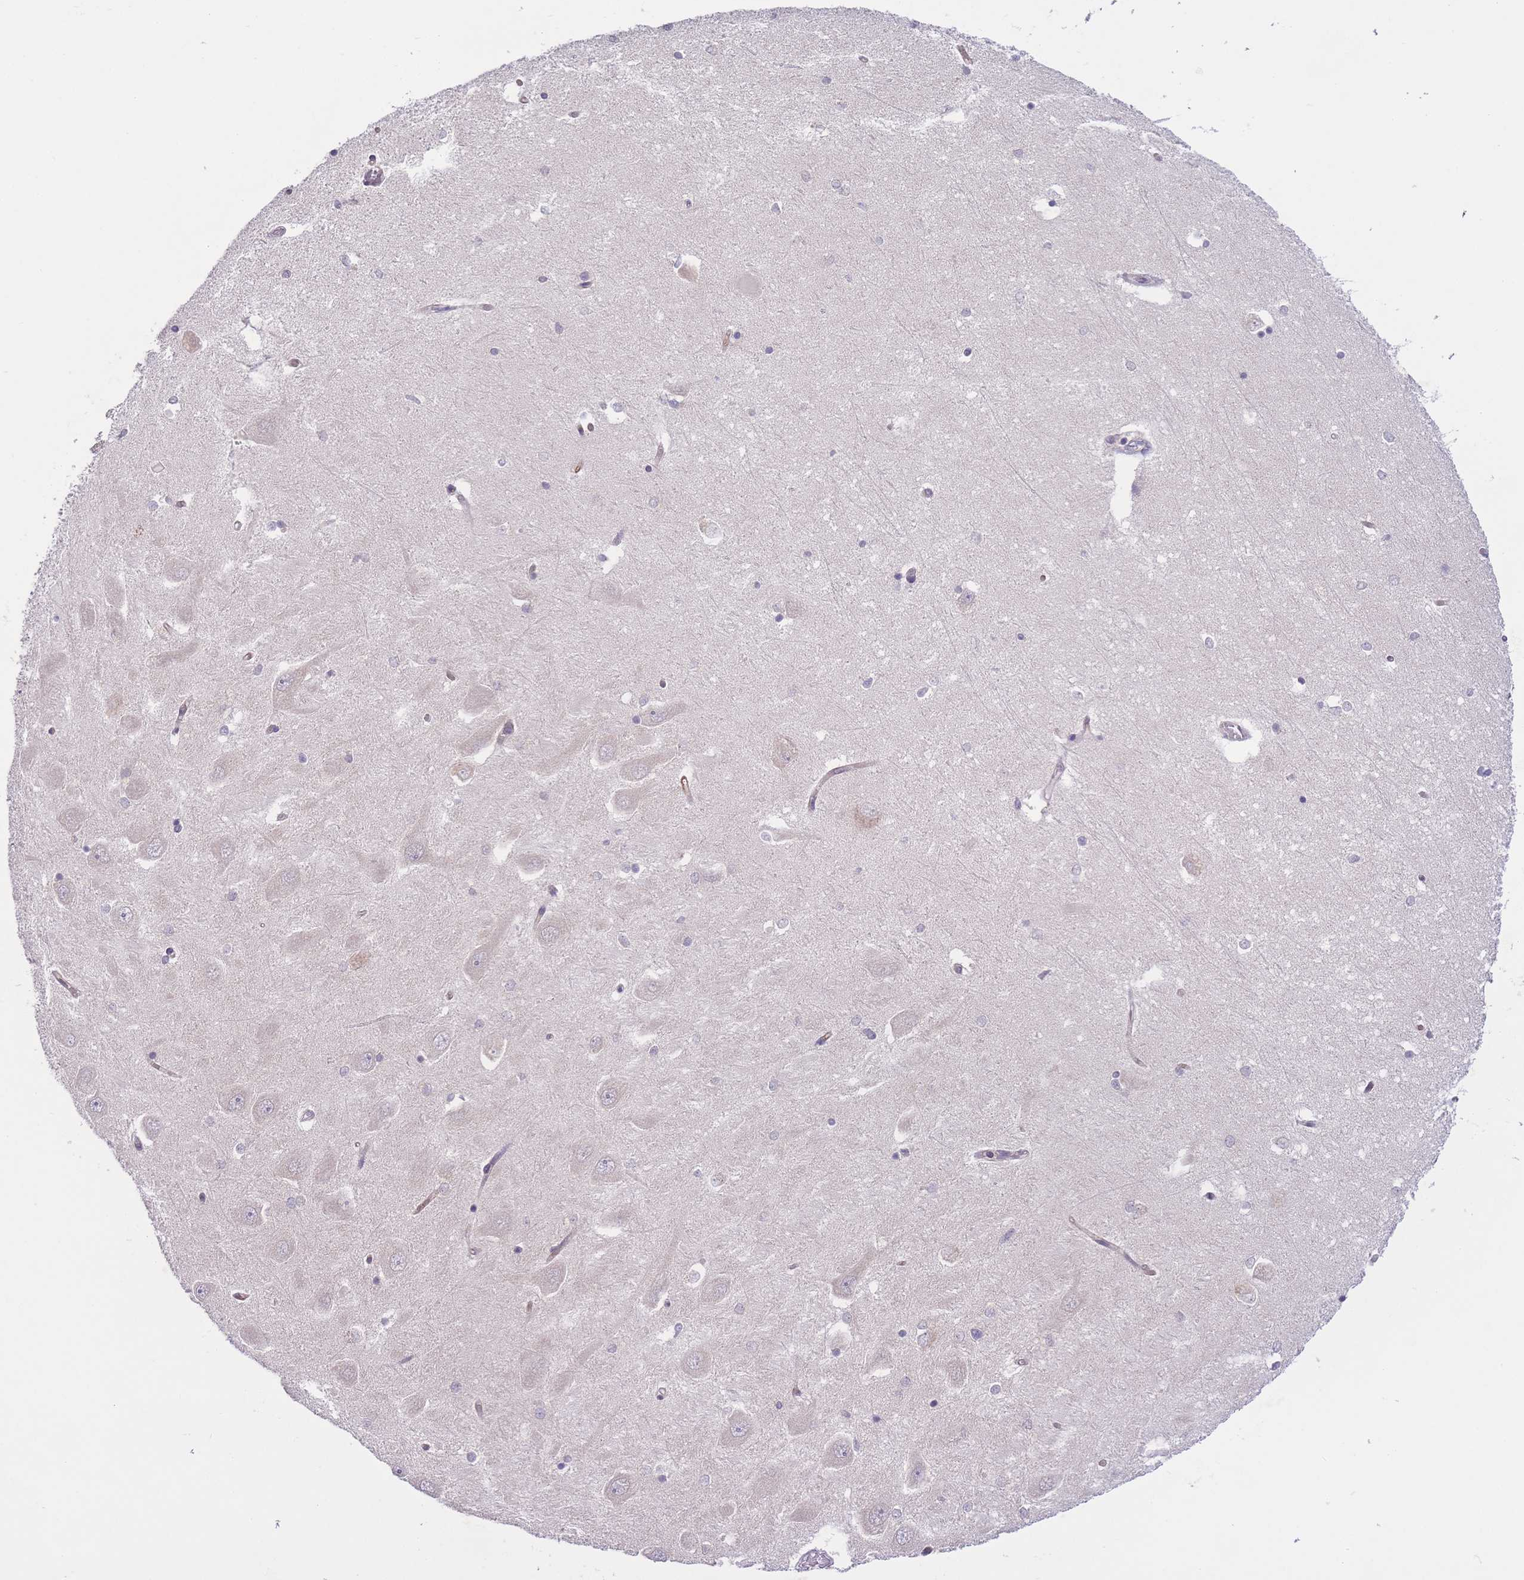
{"staining": {"intensity": "negative", "quantity": "none", "location": "none"}, "tissue": "hippocampus", "cell_type": "Glial cells", "image_type": "normal", "snomed": [{"axis": "morphology", "description": "Normal tissue, NOS"}, {"axis": "topography", "description": "Hippocampus"}], "caption": "Unremarkable hippocampus was stained to show a protein in brown. There is no significant expression in glial cells. (Brightfield microscopy of DAB (3,3'-diaminobenzidine) IHC at high magnification).", "gene": "TMED3", "patient": {"sex": "male", "age": 45}}